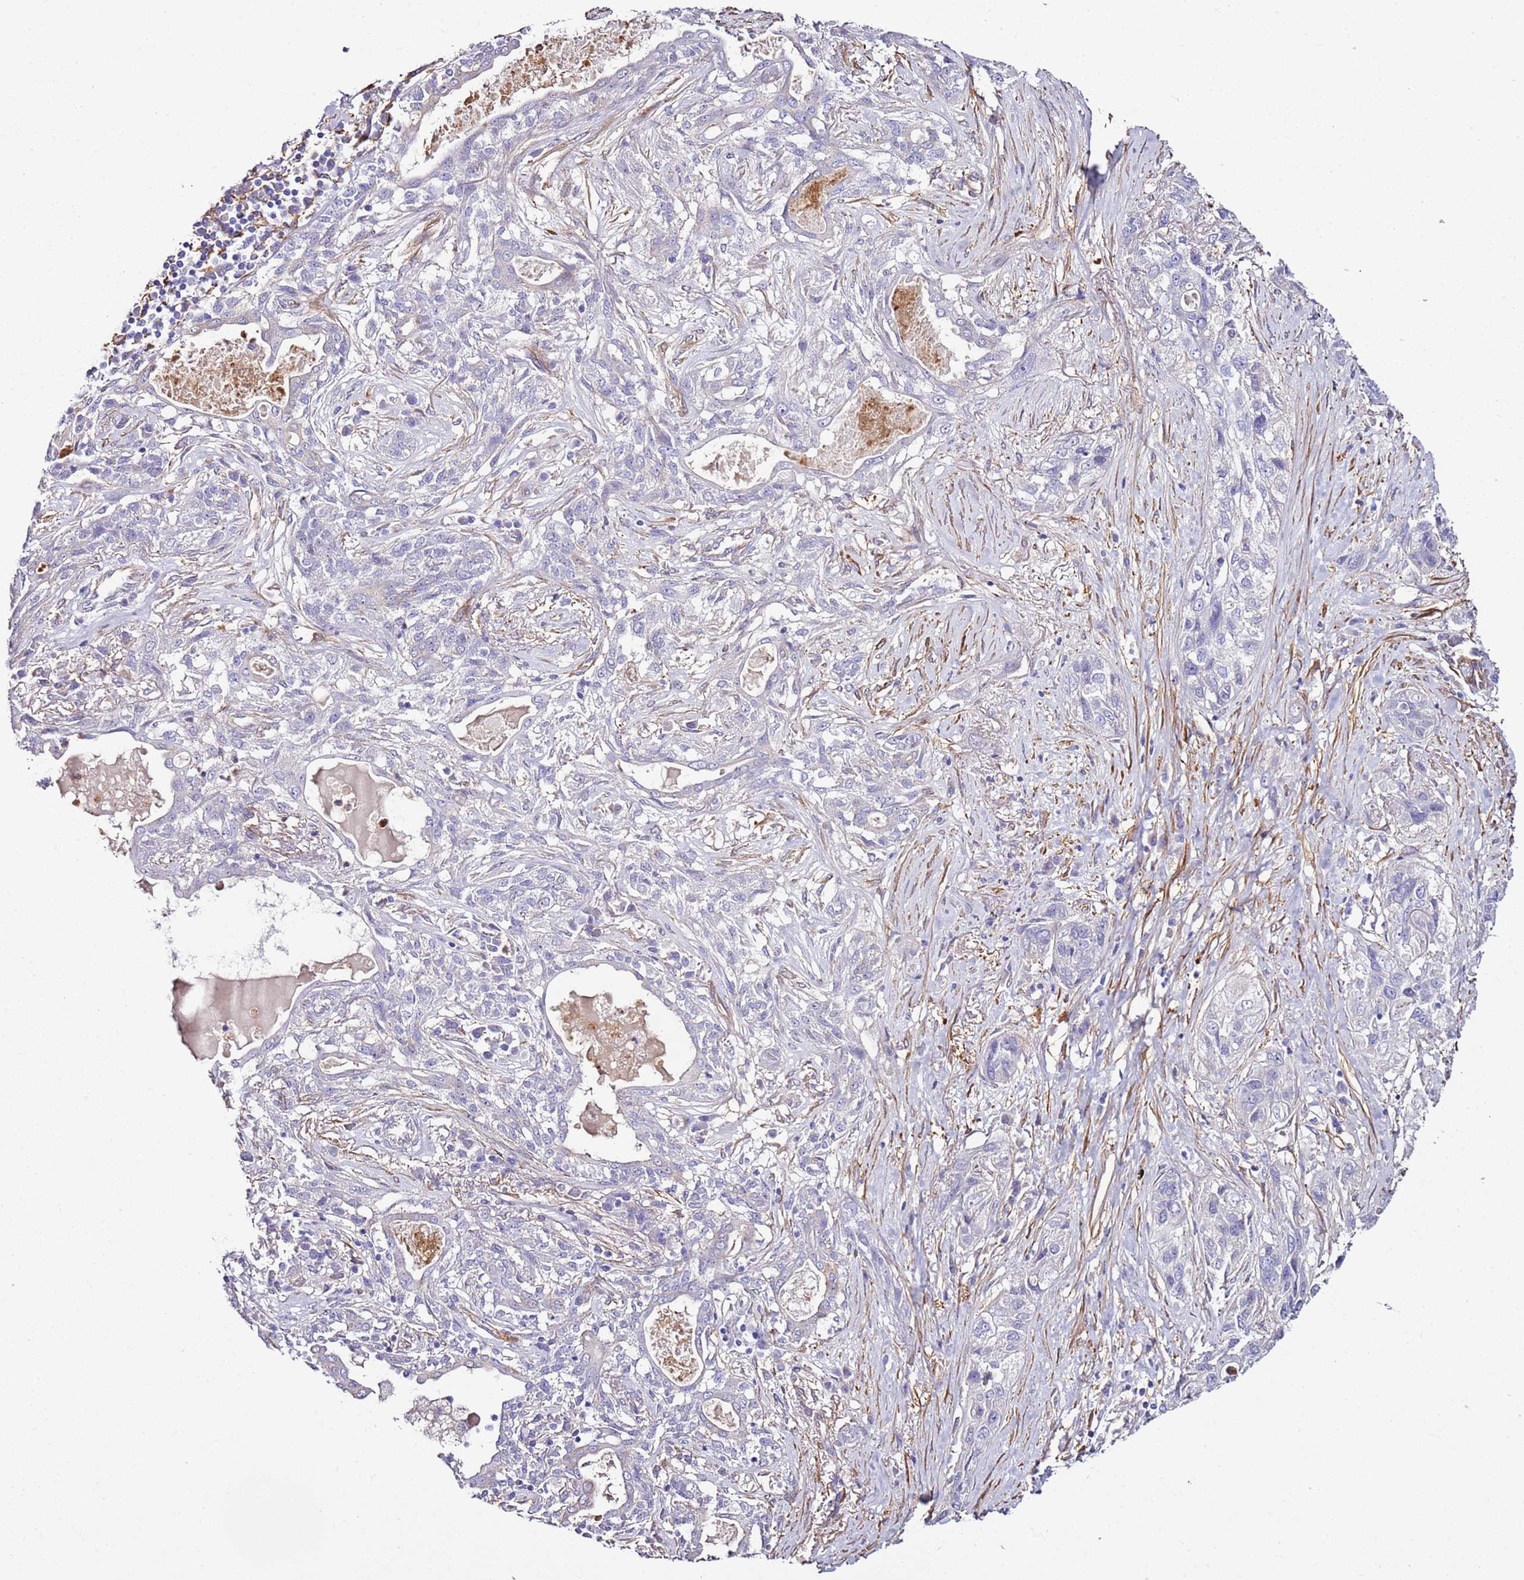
{"staining": {"intensity": "negative", "quantity": "none", "location": "none"}, "tissue": "lung cancer", "cell_type": "Tumor cells", "image_type": "cancer", "snomed": [{"axis": "morphology", "description": "Squamous cell carcinoma, NOS"}, {"axis": "topography", "description": "Lung"}], "caption": "Immunohistochemistry (IHC) image of neoplastic tissue: lung cancer (squamous cell carcinoma) stained with DAB shows no significant protein expression in tumor cells.", "gene": "FAM174C", "patient": {"sex": "female", "age": 70}}